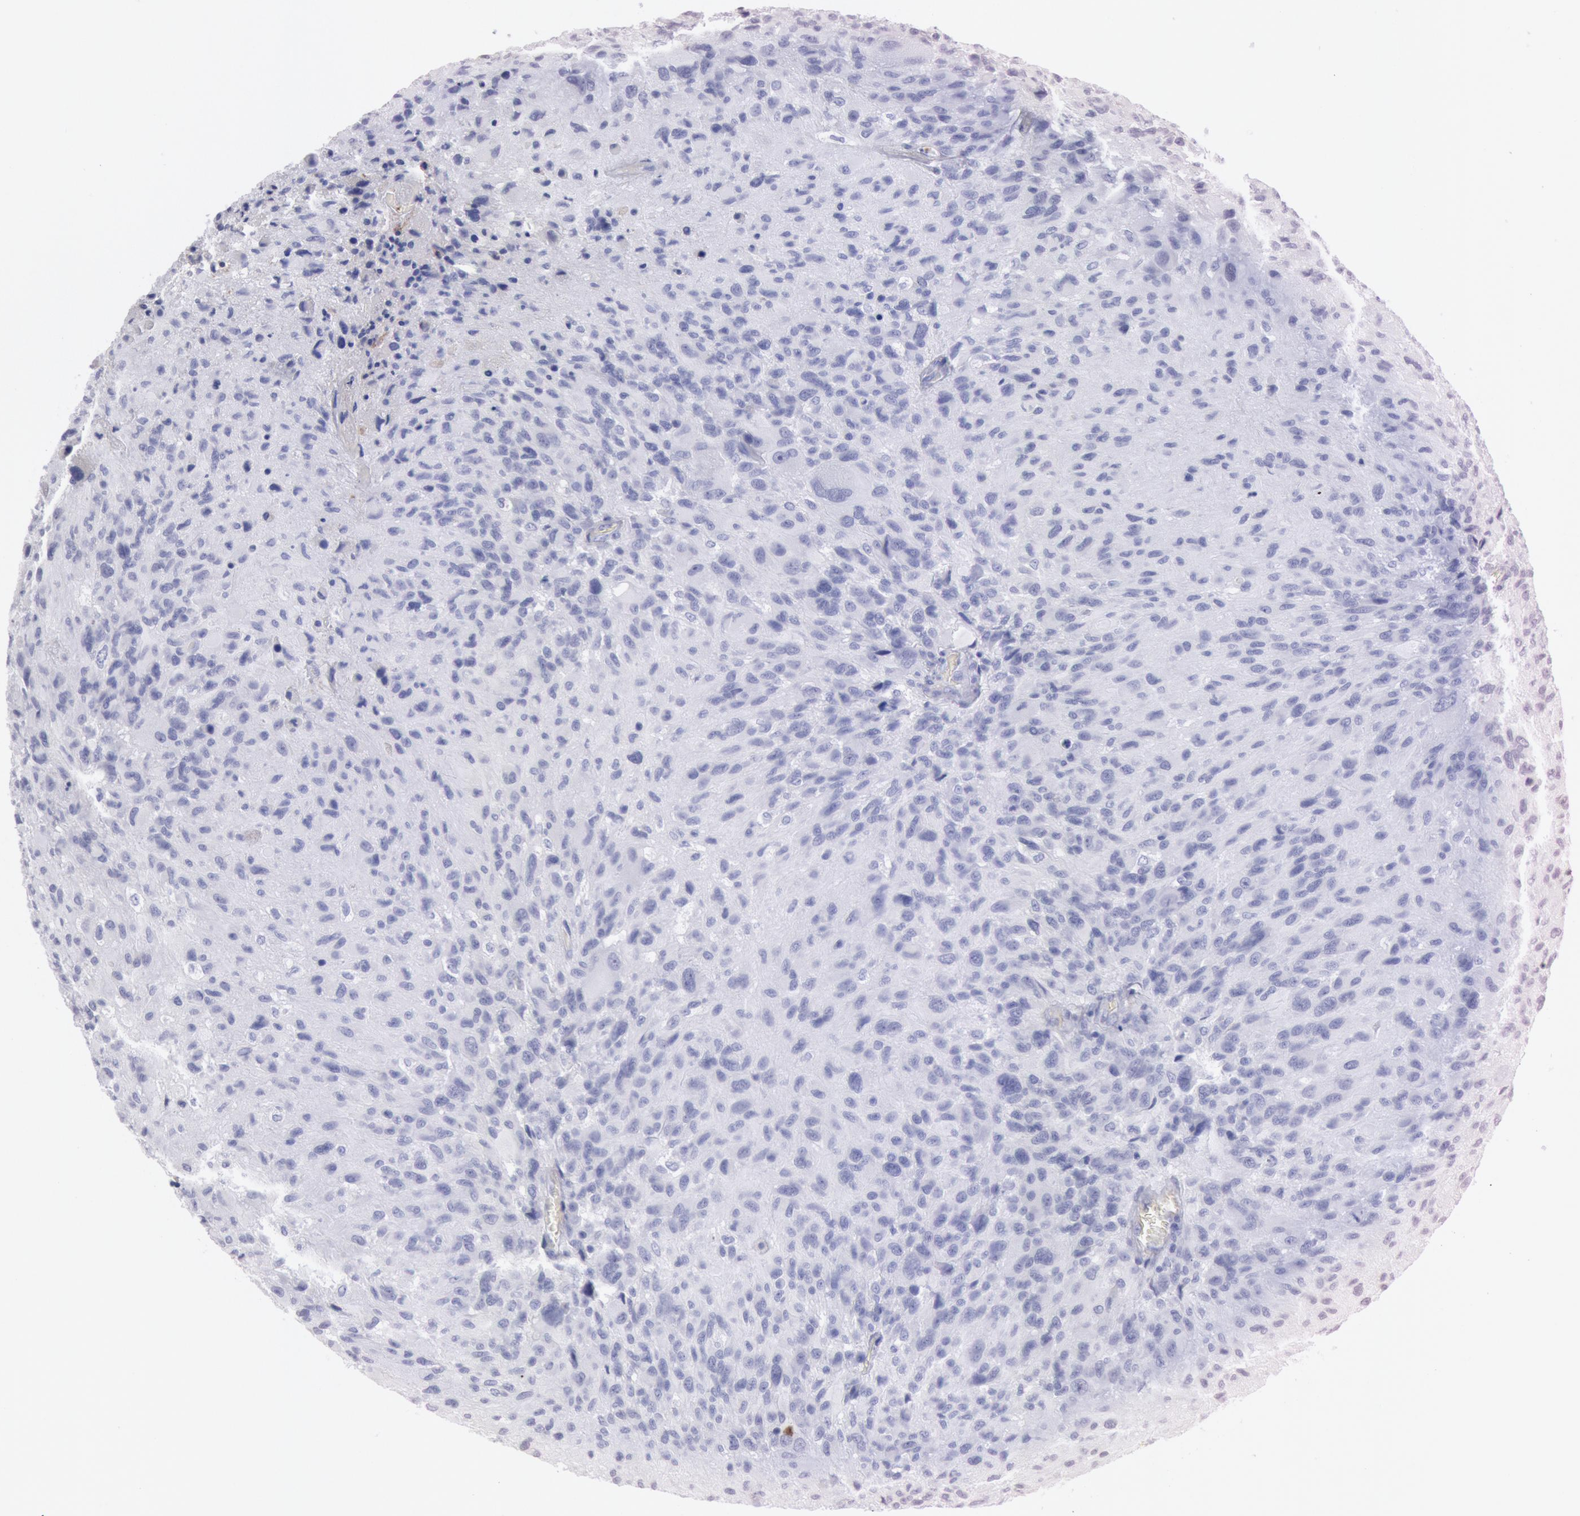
{"staining": {"intensity": "negative", "quantity": "none", "location": "none"}, "tissue": "glioma", "cell_type": "Tumor cells", "image_type": "cancer", "snomed": [{"axis": "morphology", "description": "Glioma, malignant, High grade"}, {"axis": "topography", "description": "Brain"}], "caption": "Tumor cells are negative for brown protein staining in malignant high-grade glioma. (DAB (3,3'-diaminobenzidine) IHC visualized using brightfield microscopy, high magnification).", "gene": "FCN1", "patient": {"sex": "male", "age": 69}}